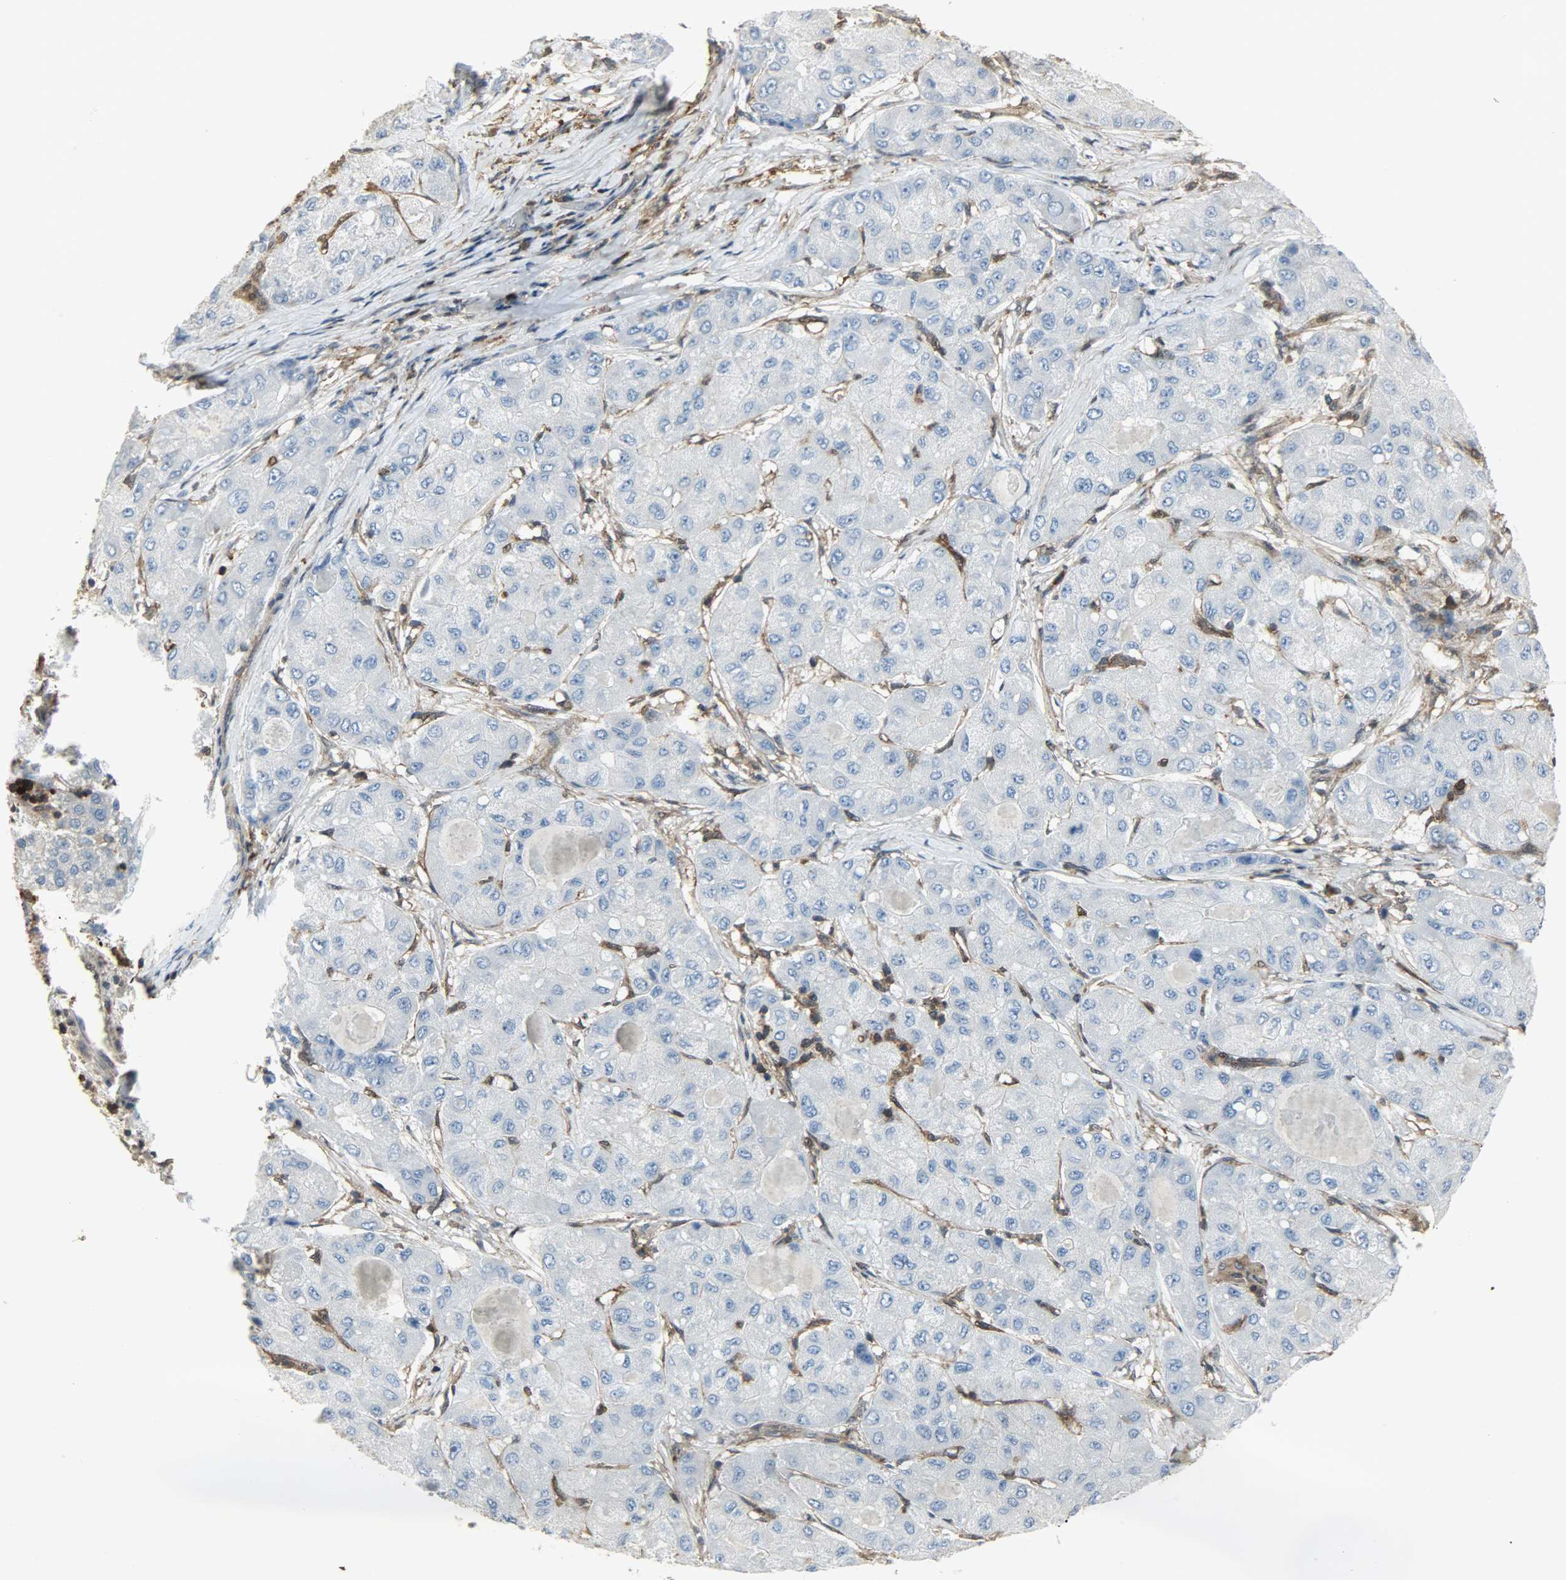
{"staining": {"intensity": "negative", "quantity": "none", "location": "none"}, "tissue": "liver cancer", "cell_type": "Tumor cells", "image_type": "cancer", "snomed": [{"axis": "morphology", "description": "Carcinoma, Hepatocellular, NOS"}, {"axis": "topography", "description": "Liver"}], "caption": "There is no significant positivity in tumor cells of liver hepatocellular carcinoma.", "gene": "LDHB", "patient": {"sex": "male", "age": 80}}